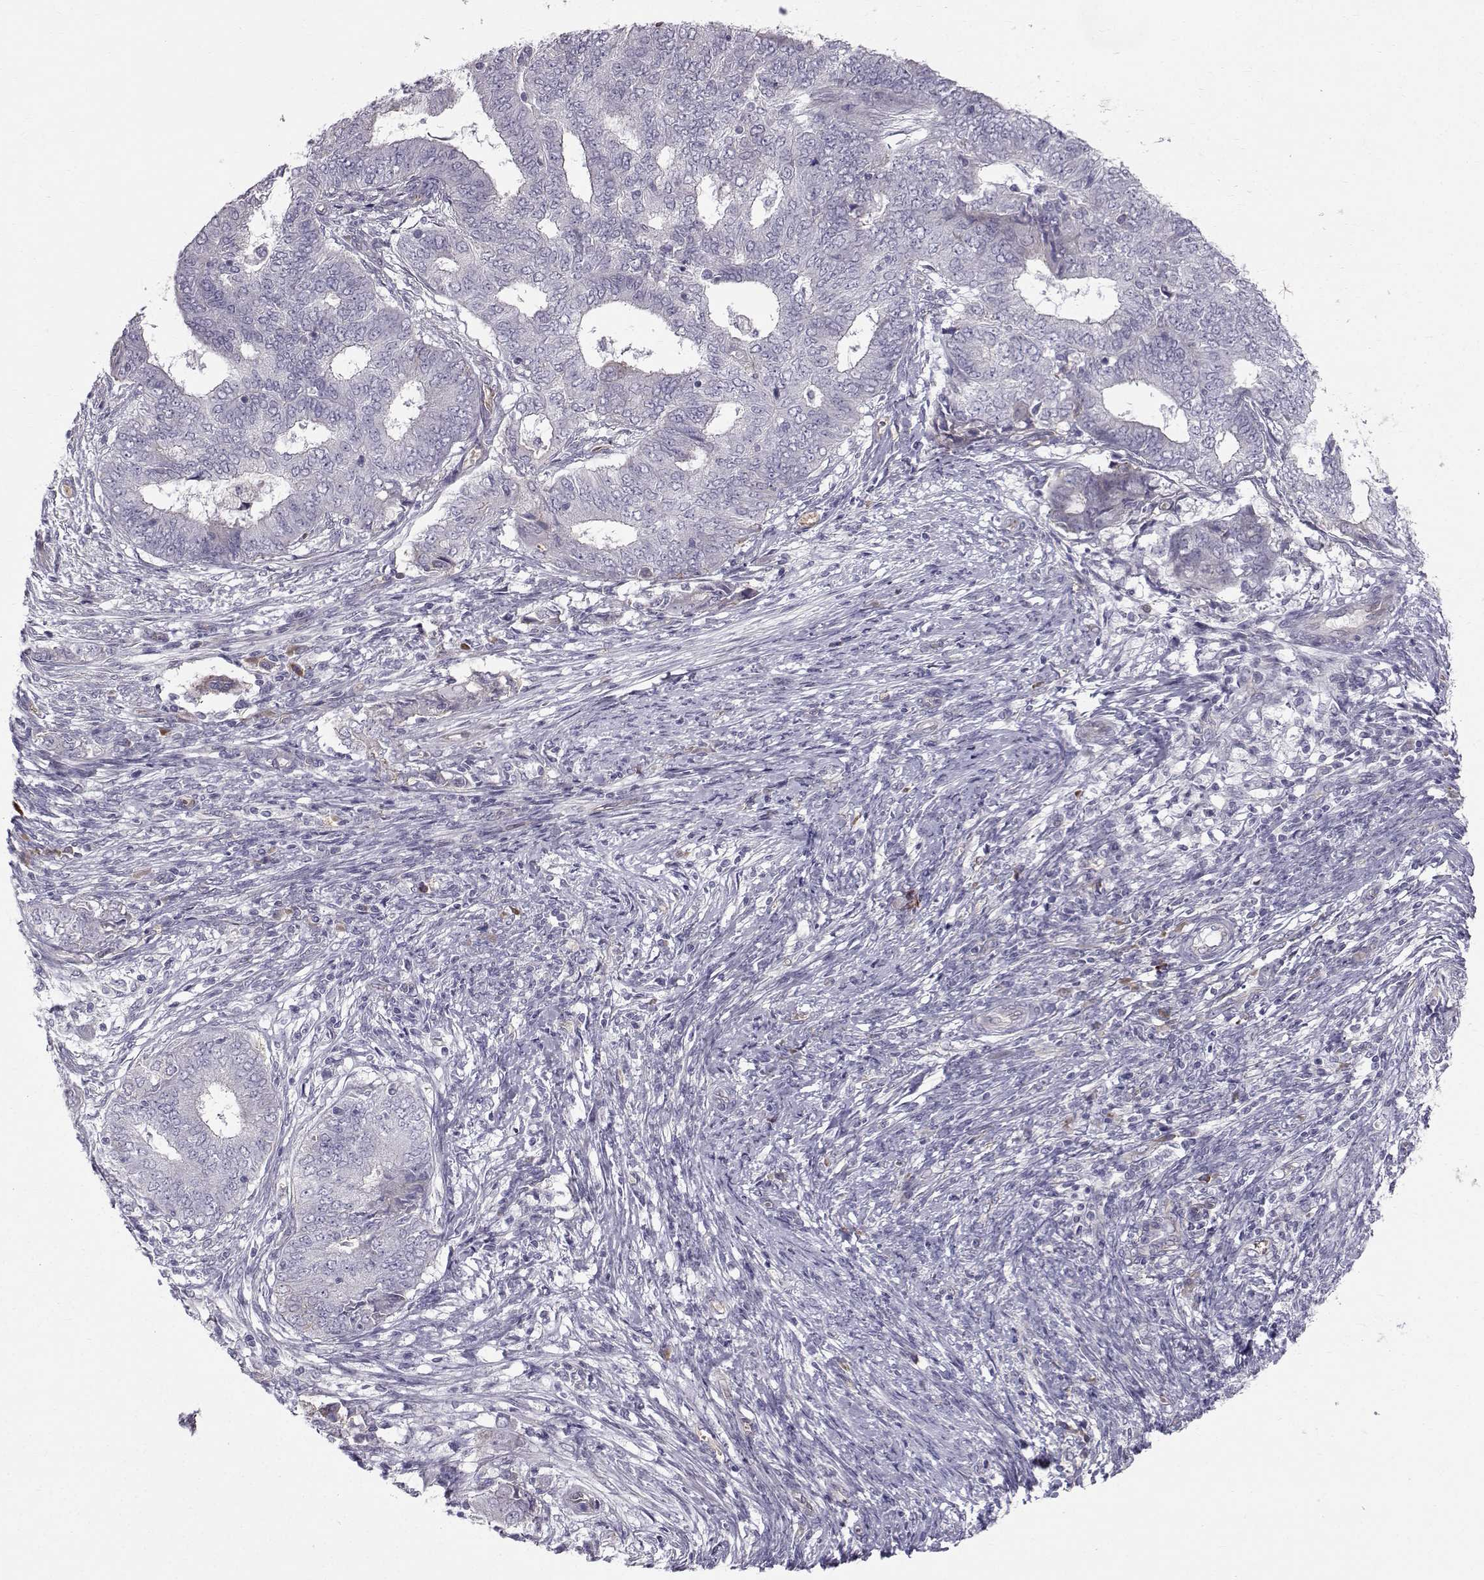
{"staining": {"intensity": "negative", "quantity": "none", "location": "none"}, "tissue": "endometrial cancer", "cell_type": "Tumor cells", "image_type": "cancer", "snomed": [{"axis": "morphology", "description": "Adenocarcinoma, NOS"}, {"axis": "topography", "description": "Endometrium"}], "caption": "Immunohistochemistry (IHC) micrograph of human endometrial cancer stained for a protein (brown), which displays no positivity in tumor cells.", "gene": "QPCT", "patient": {"sex": "female", "age": 62}}